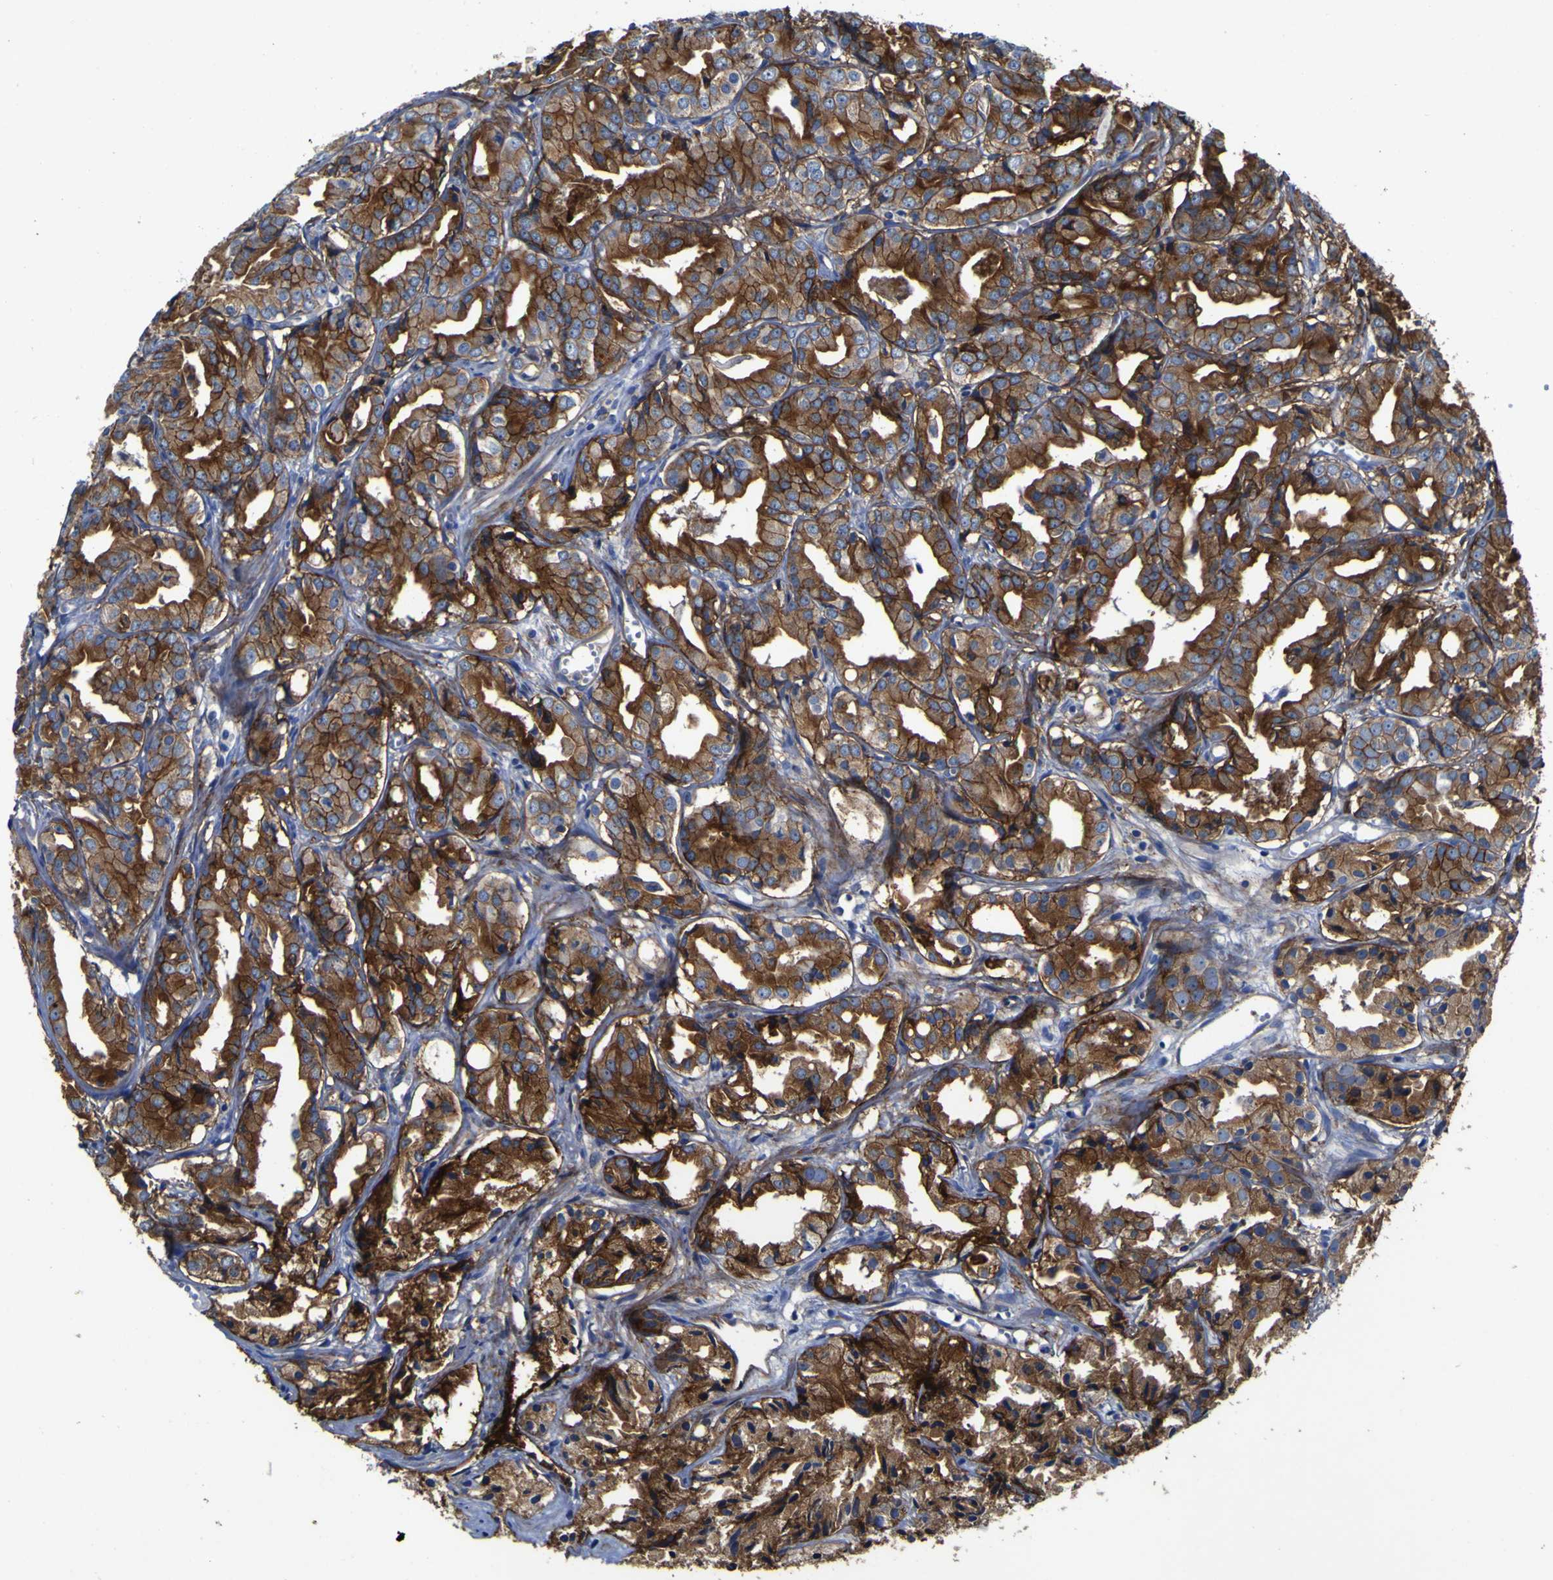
{"staining": {"intensity": "strong", "quantity": ">75%", "location": "cytoplasmic/membranous"}, "tissue": "prostate cancer", "cell_type": "Tumor cells", "image_type": "cancer", "snomed": [{"axis": "morphology", "description": "Adenocarcinoma, Low grade"}, {"axis": "topography", "description": "Prostate"}], "caption": "A photomicrograph of prostate cancer stained for a protein shows strong cytoplasmic/membranous brown staining in tumor cells. (DAB (3,3'-diaminobenzidine) IHC, brown staining for protein, blue staining for nuclei).", "gene": "CD151", "patient": {"sex": "male", "age": 72}}